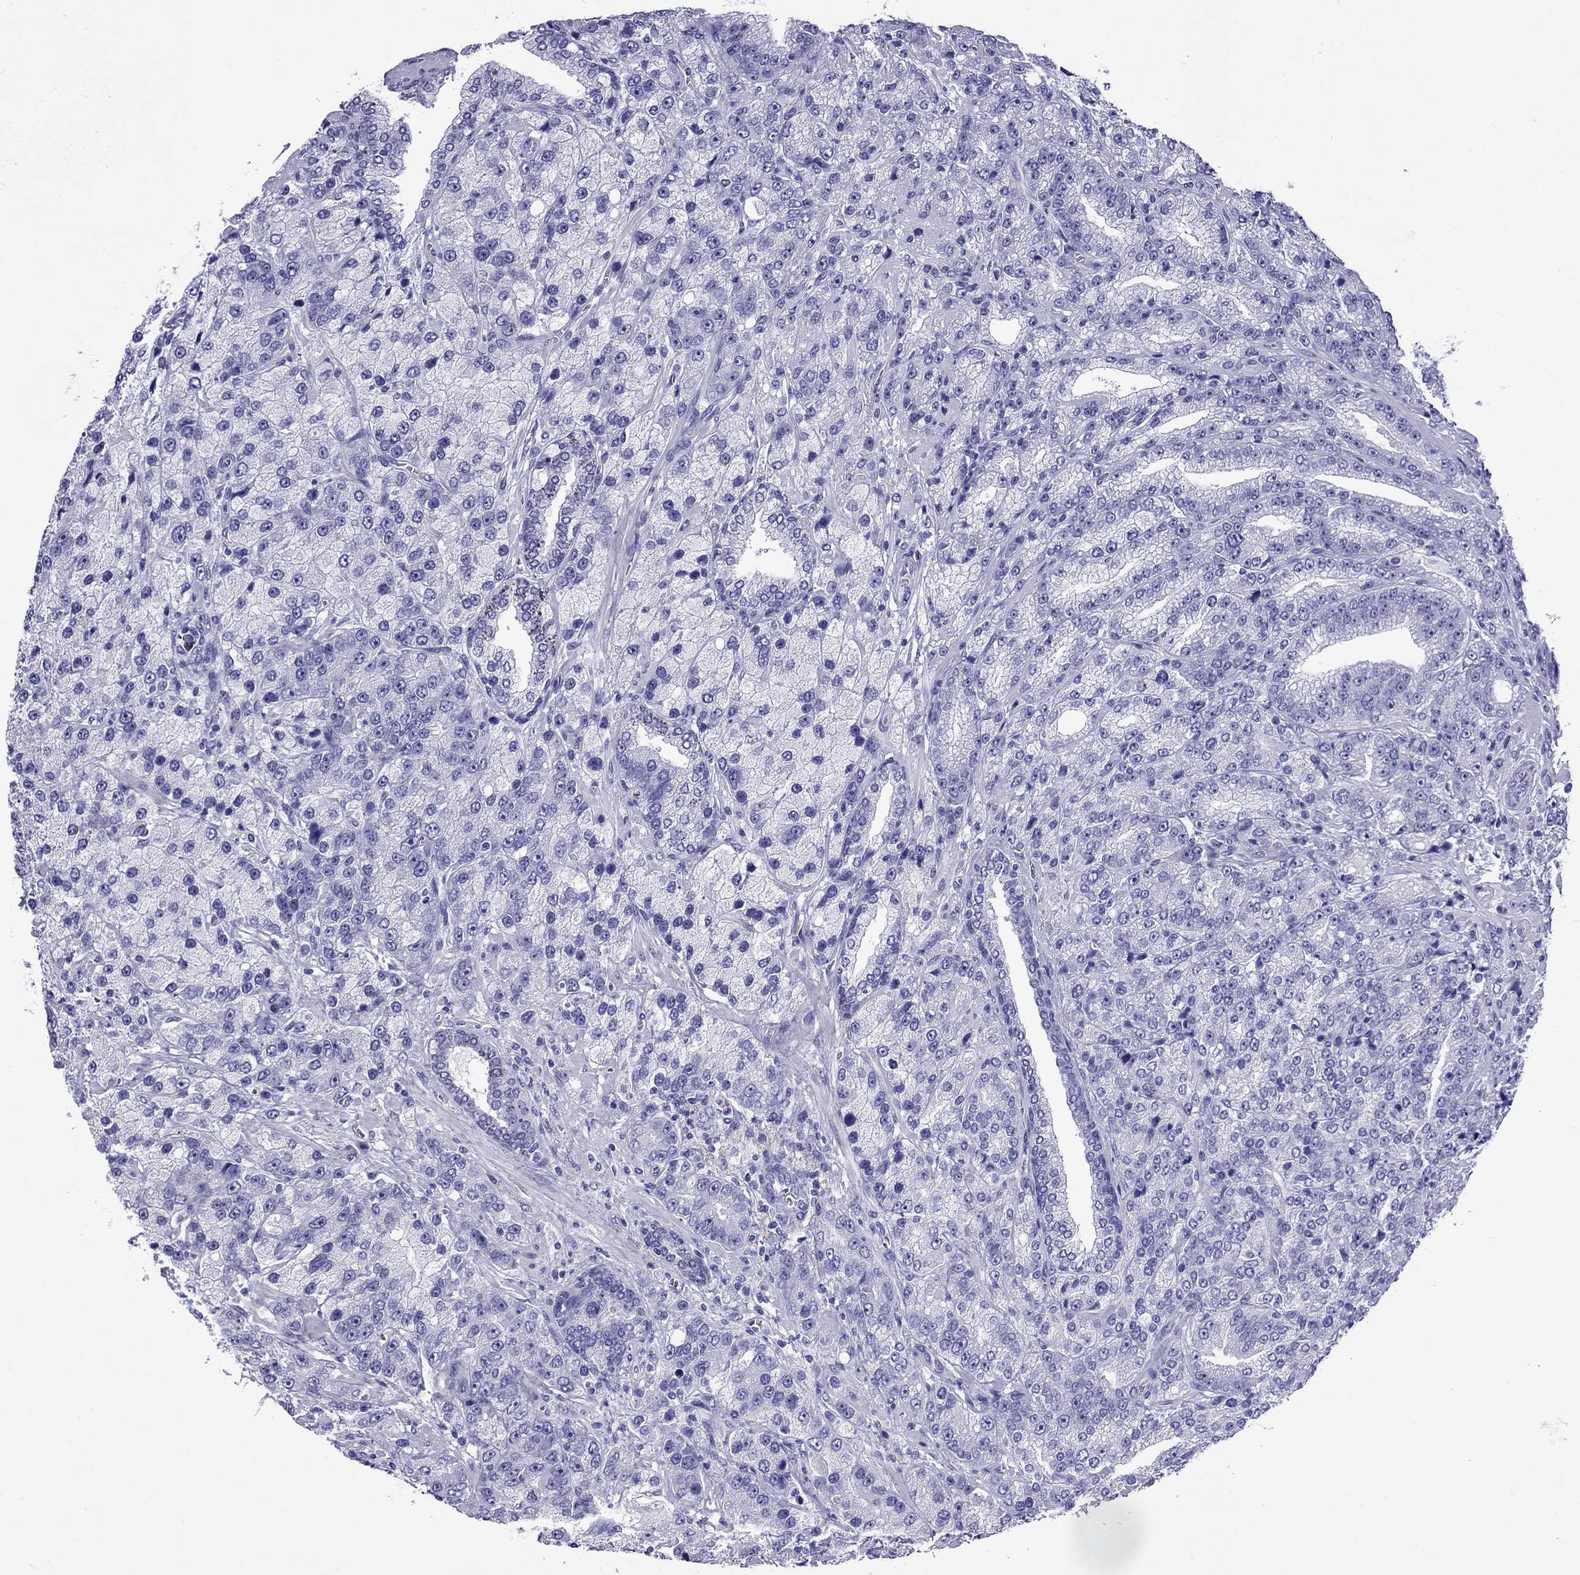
{"staining": {"intensity": "negative", "quantity": "none", "location": "none"}, "tissue": "prostate cancer", "cell_type": "Tumor cells", "image_type": "cancer", "snomed": [{"axis": "morphology", "description": "Adenocarcinoma, NOS"}, {"axis": "topography", "description": "Prostate"}], "caption": "The photomicrograph reveals no significant staining in tumor cells of prostate adenocarcinoma.", "gene": "ARR3", "patient": {"sex": "male", "age": 63}}